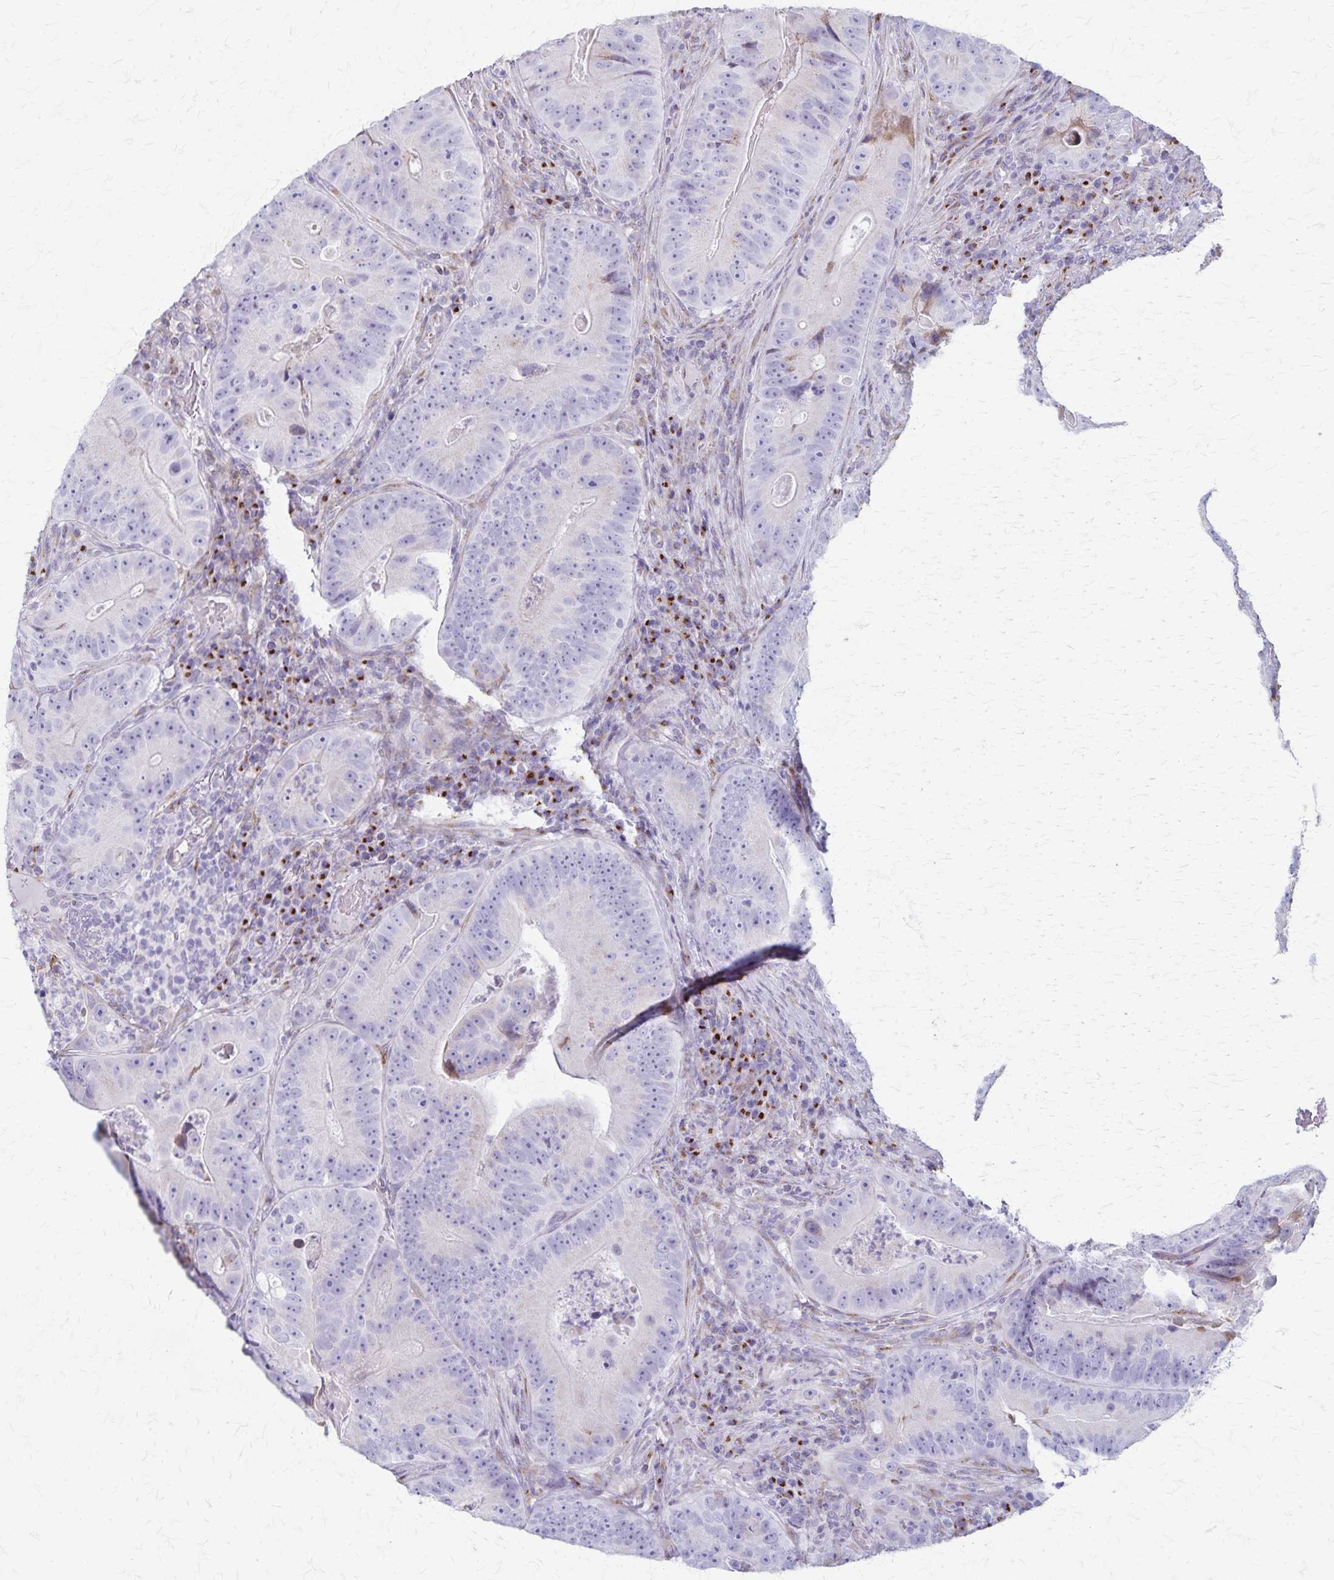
{"staining": {"intensity": "weak", "quantity": "<25%", "location": "cytoplasmic/membranous"}, "tissue": "colorectal cancer", "cell_type": "Tumor cells", "image_type": "cancer", "snomed": [{"axis": "morphology", "description": "Adenocarcinoma, NOS"}, {"axis": "topography", "description": "Colon"}], "caption": "The immunohistochemistry (IHC) image has no significant expression in tumor cells of colorectal cancer (adenocarcinoma) tissue.", "gene": "MCFD2", "patient": {"sex": "female", "age": 86}}